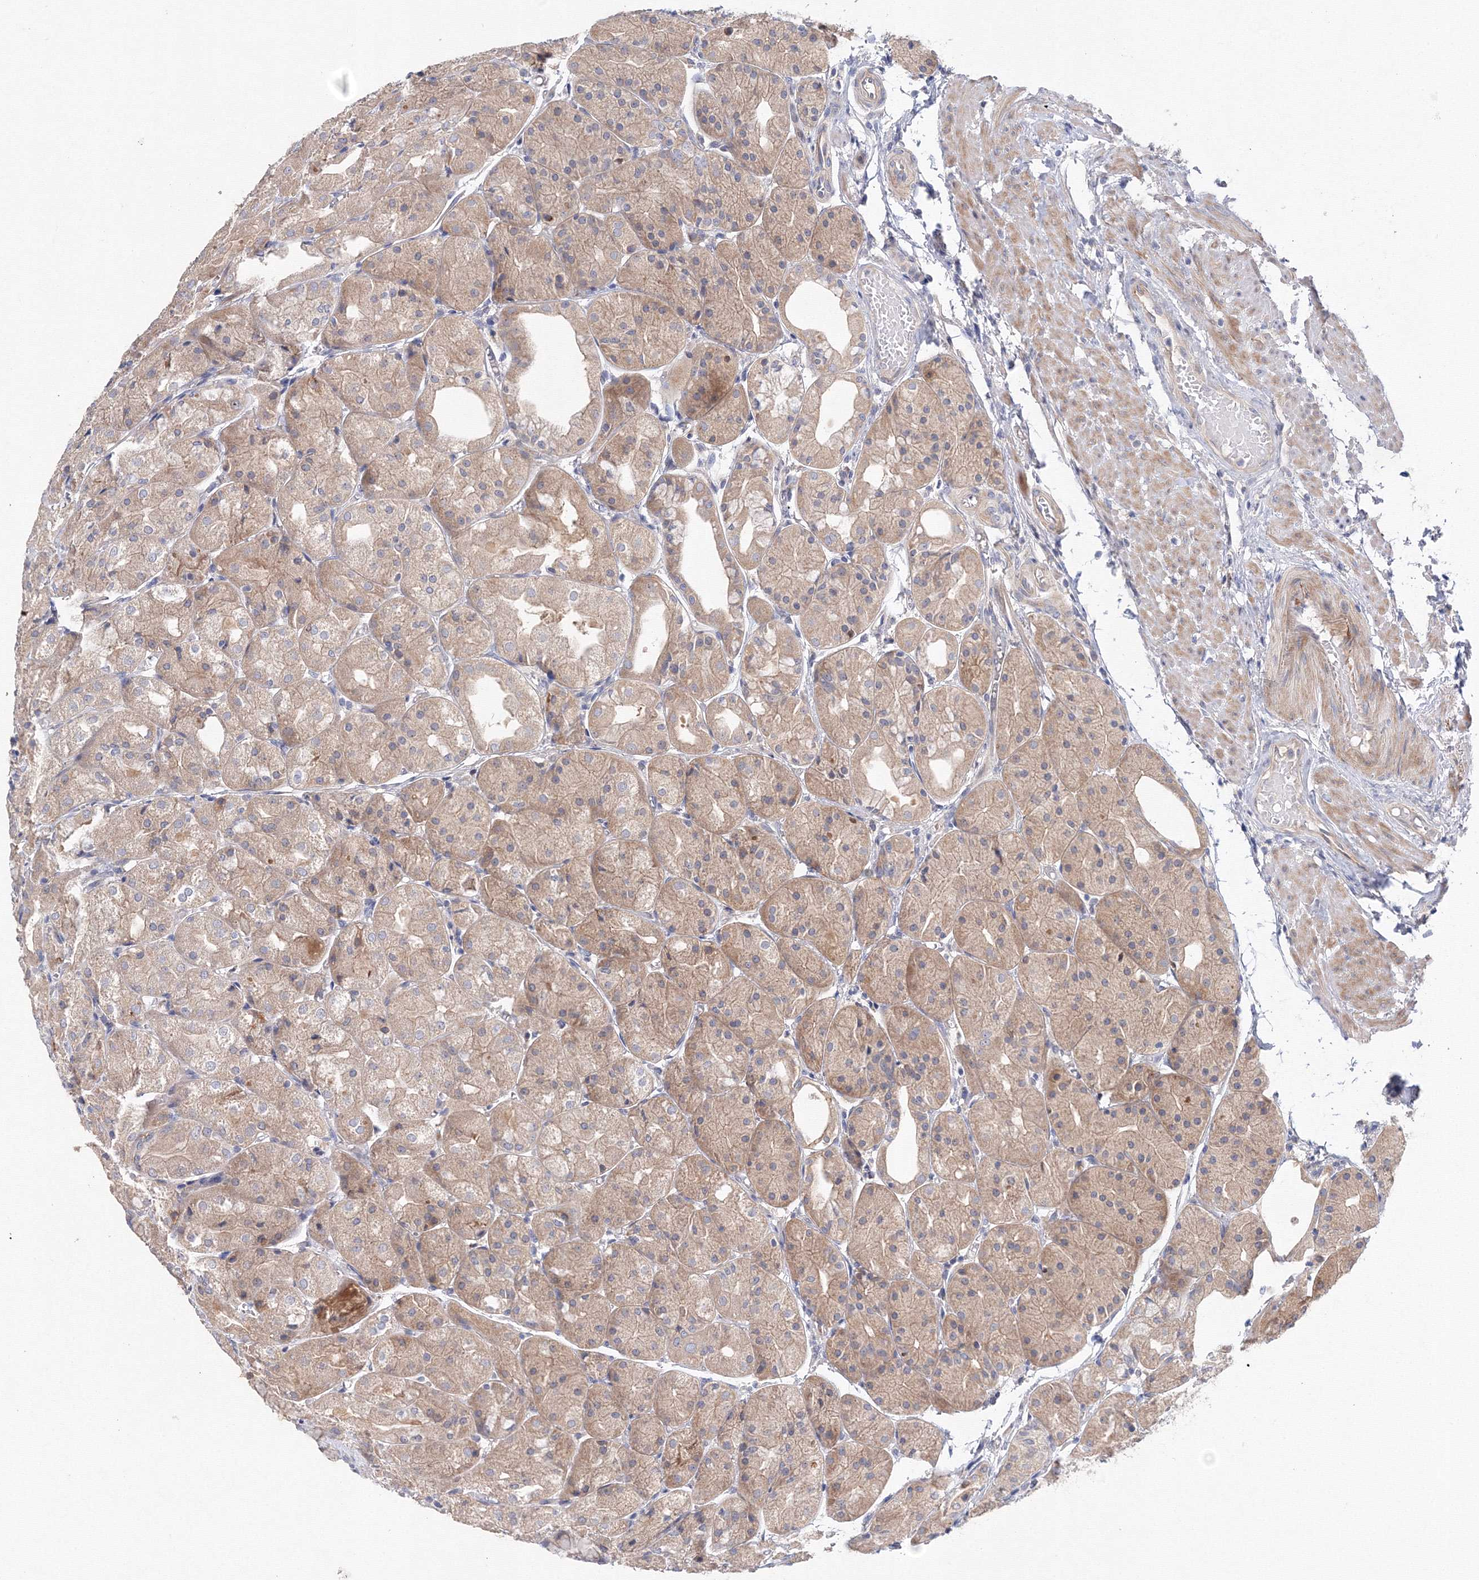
{"staining": {"intensity": "moderate", "quantity": ">75%", "location": "cytoplasmic/membranous"}, "tissue": "stomach", "cell_type": "Glandular cells", "image_type": "normal", "snomed": [{"axis": "morphology", "description": "Normal tissue, NOS"}, {"axis": "topography", "description": "Stomach, upper"}], "caption": "High-power microscopy captured an immunohistochemistry (IHC) histopathology image of unremarkable stomach, revealing moderate cytoplasmic/membranous staining in approximately >75% of glandular cells. The protein of interest is stained brown, and the nuclei are stained in blue (DAB (3,3'-diaminobenzidine) IHC with brightfield microscopy, high magnification).", "gene": "DIS3L2", "patient": {"sex": "male", "age": 72}}